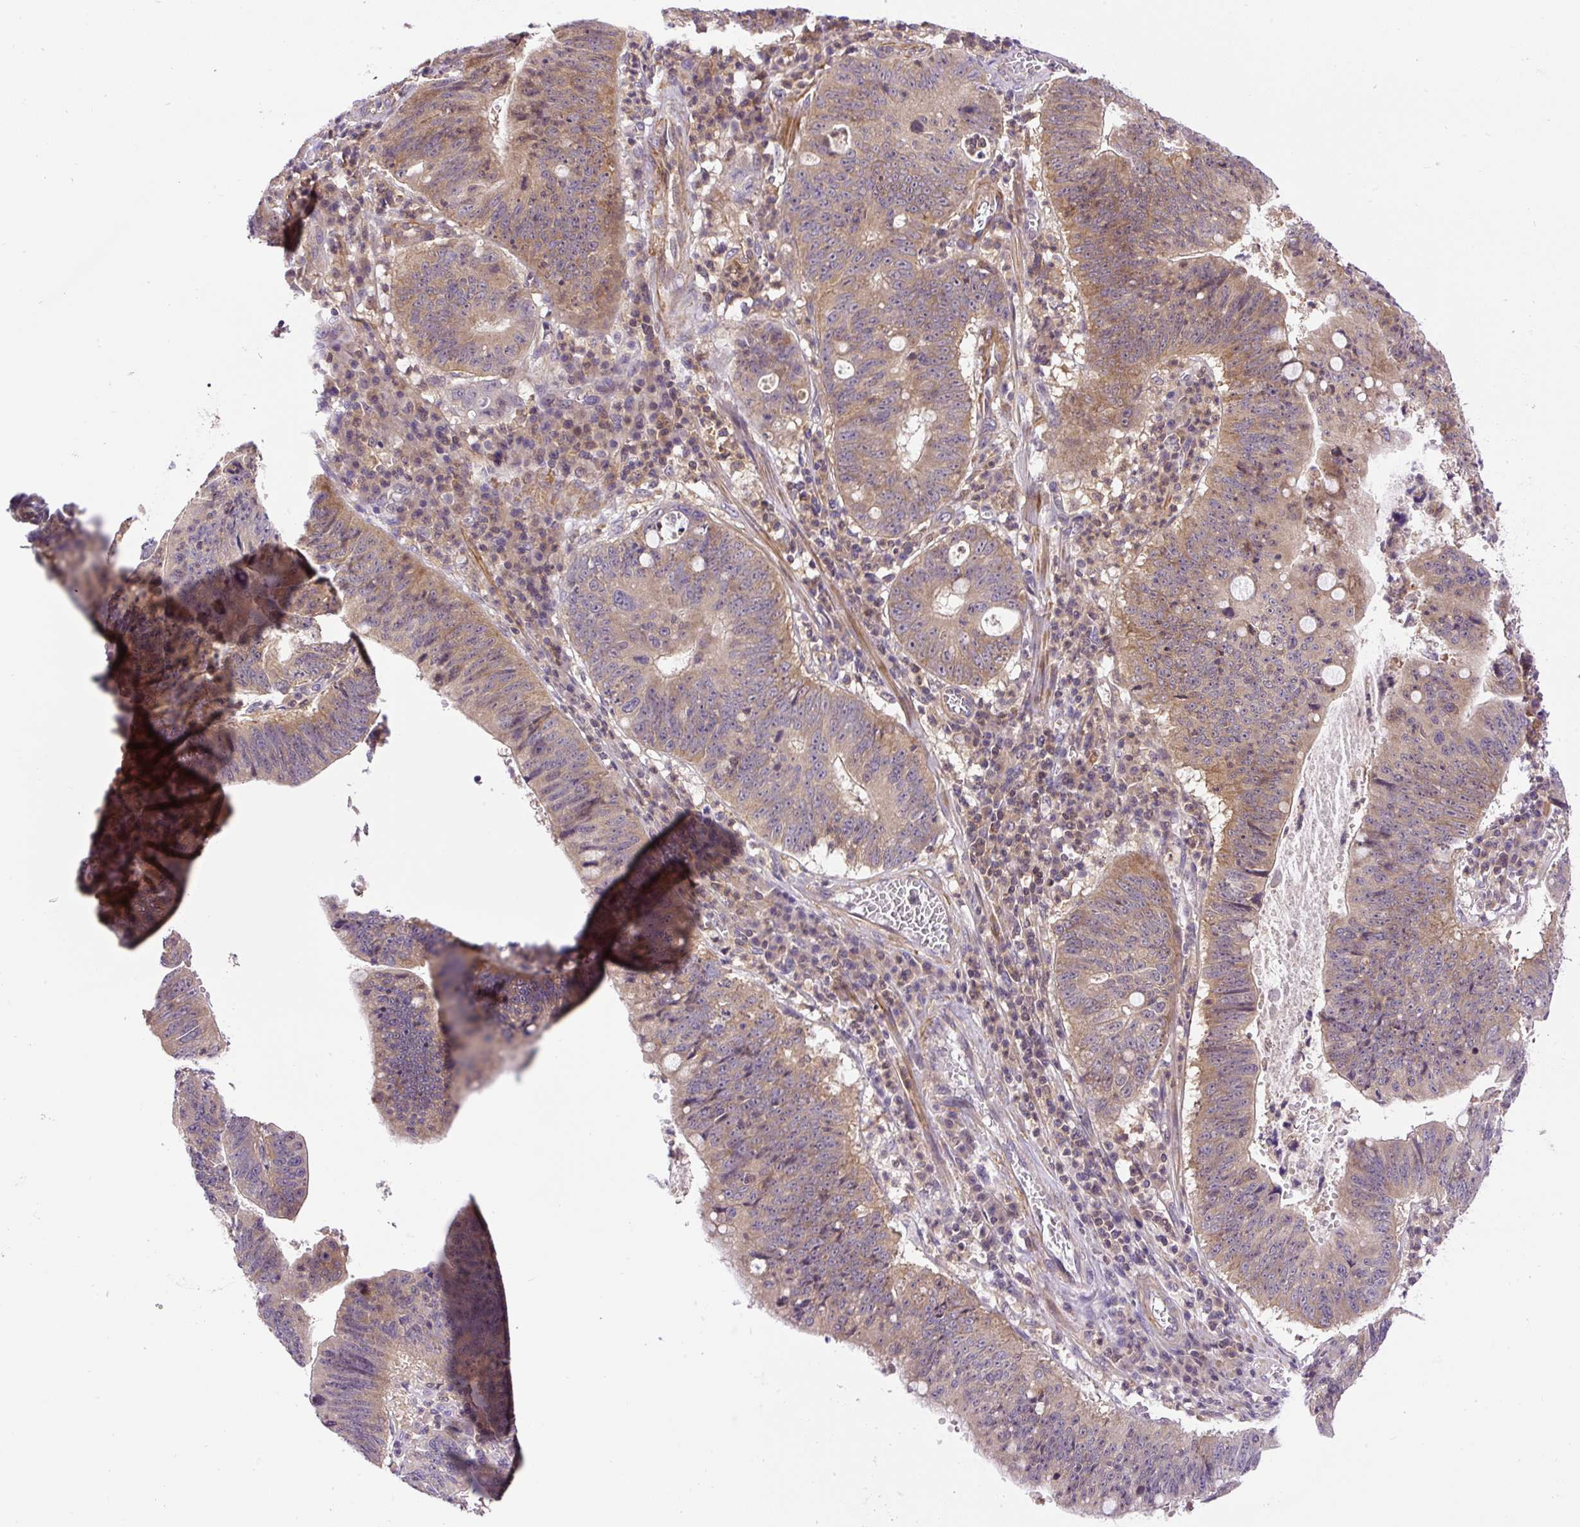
{"staining": {"intensity": "moderate", "quantity": "25%-75%", "location": "cytoplasmic/membranous"}, "tissue": "stomach cancer", "cell_type": "Tumor cells", "image_type": "cancer", "snomed": [{"axis": "morphology", "description": "Adenocarcinoma, NOS"}, {"axis": "topography", "description": "Stomach"}], "caption": "Immunohistochemical staining of stomach adenocarcinoma displays medium levels of moderate cytoplasmic/membranous positivity in about 25%-75% of tumor cells.", "gene": "CCDC28A", "patient": {"sex": "male", "age": 59}}